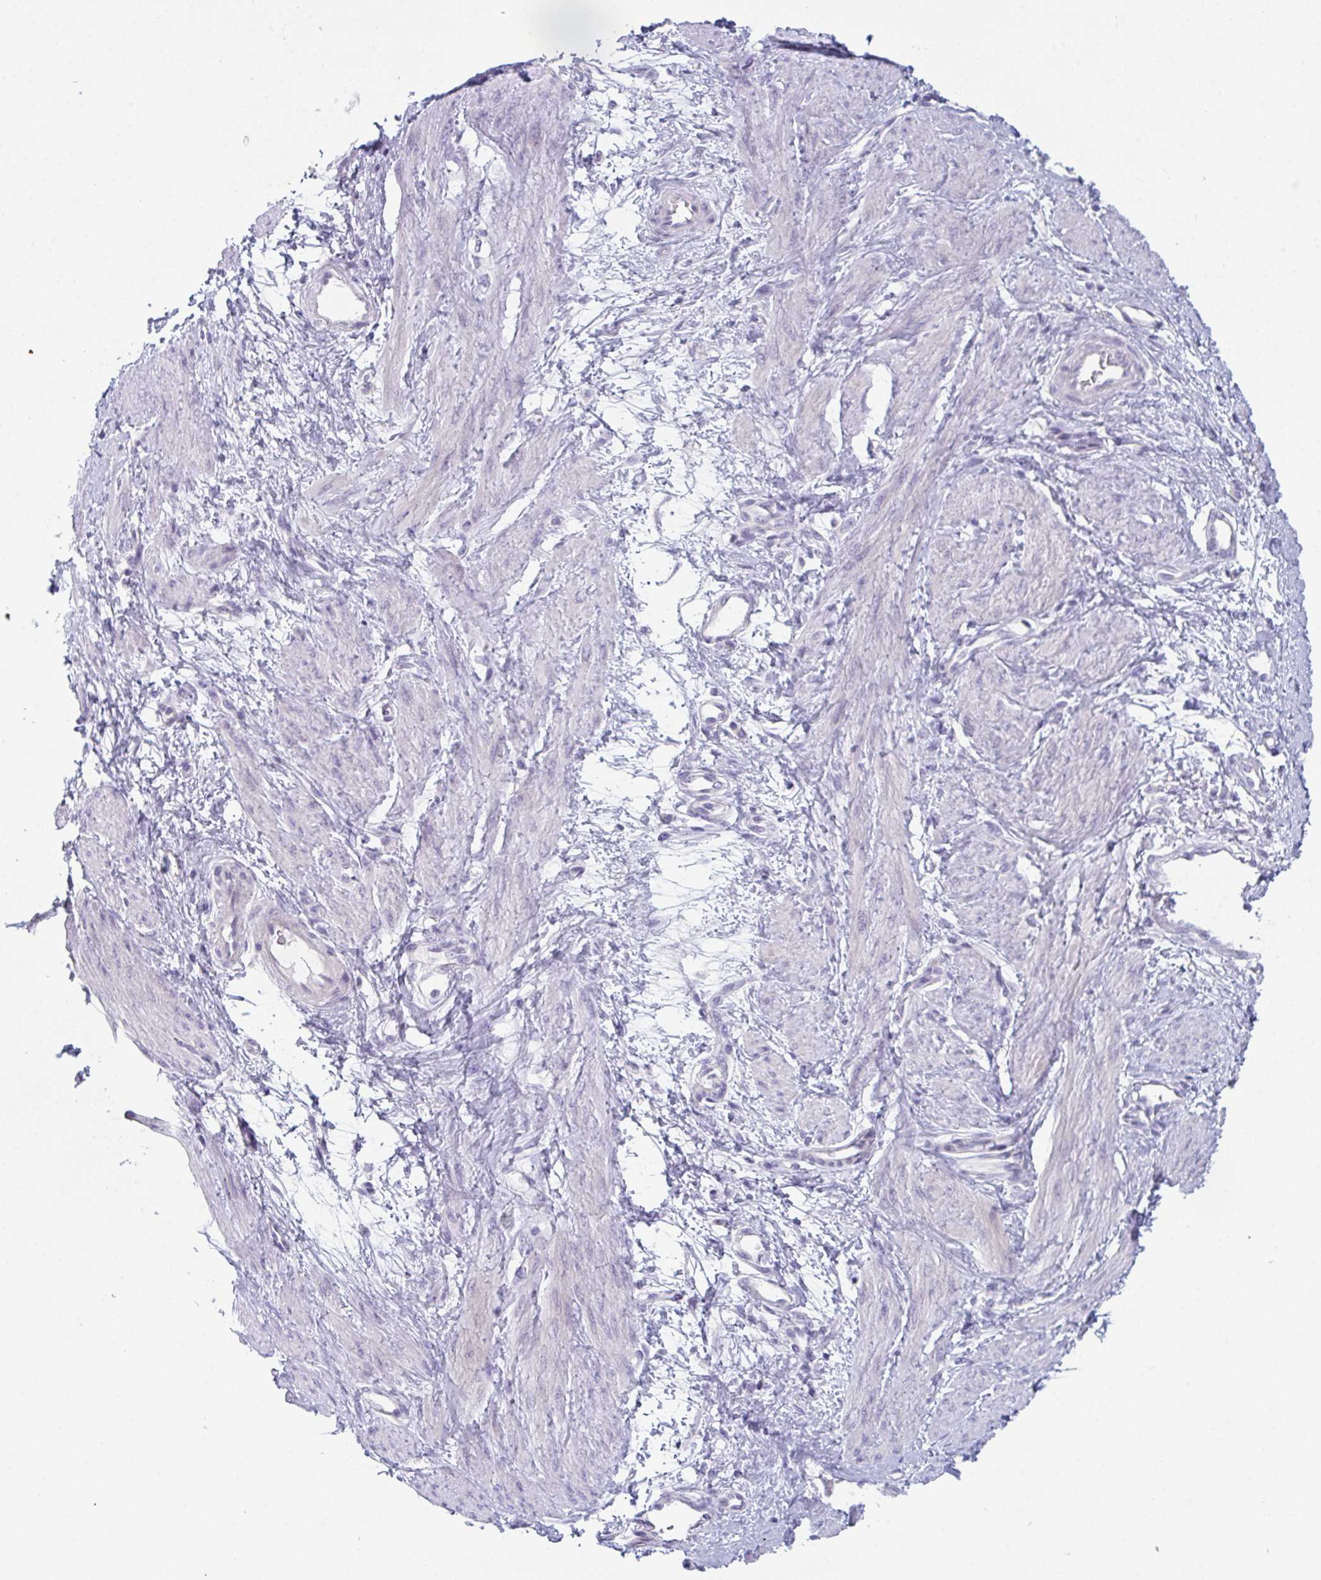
{"staining": {"intensity": "negative", "quantity": "none", "location": "none"}, "tissue": "smooth muscle", "cell_type": "Smooth muscle cells", "image_type": "normal", "snomed": [{"axis": "morphology", "description": "Normal tissue, NOS"}, {"axis": "topography", "description": "Smooth muscle"}, {"axis": "topography", "description": "Uterus"}], "caption": "This is a micrograph of immunohistochemistry staining of unremarkable smooth muscle, which shows no positivity in smooth muscle cells.", "gene": "PTPRD", "patient": {"sex": "female", "age": 39}}